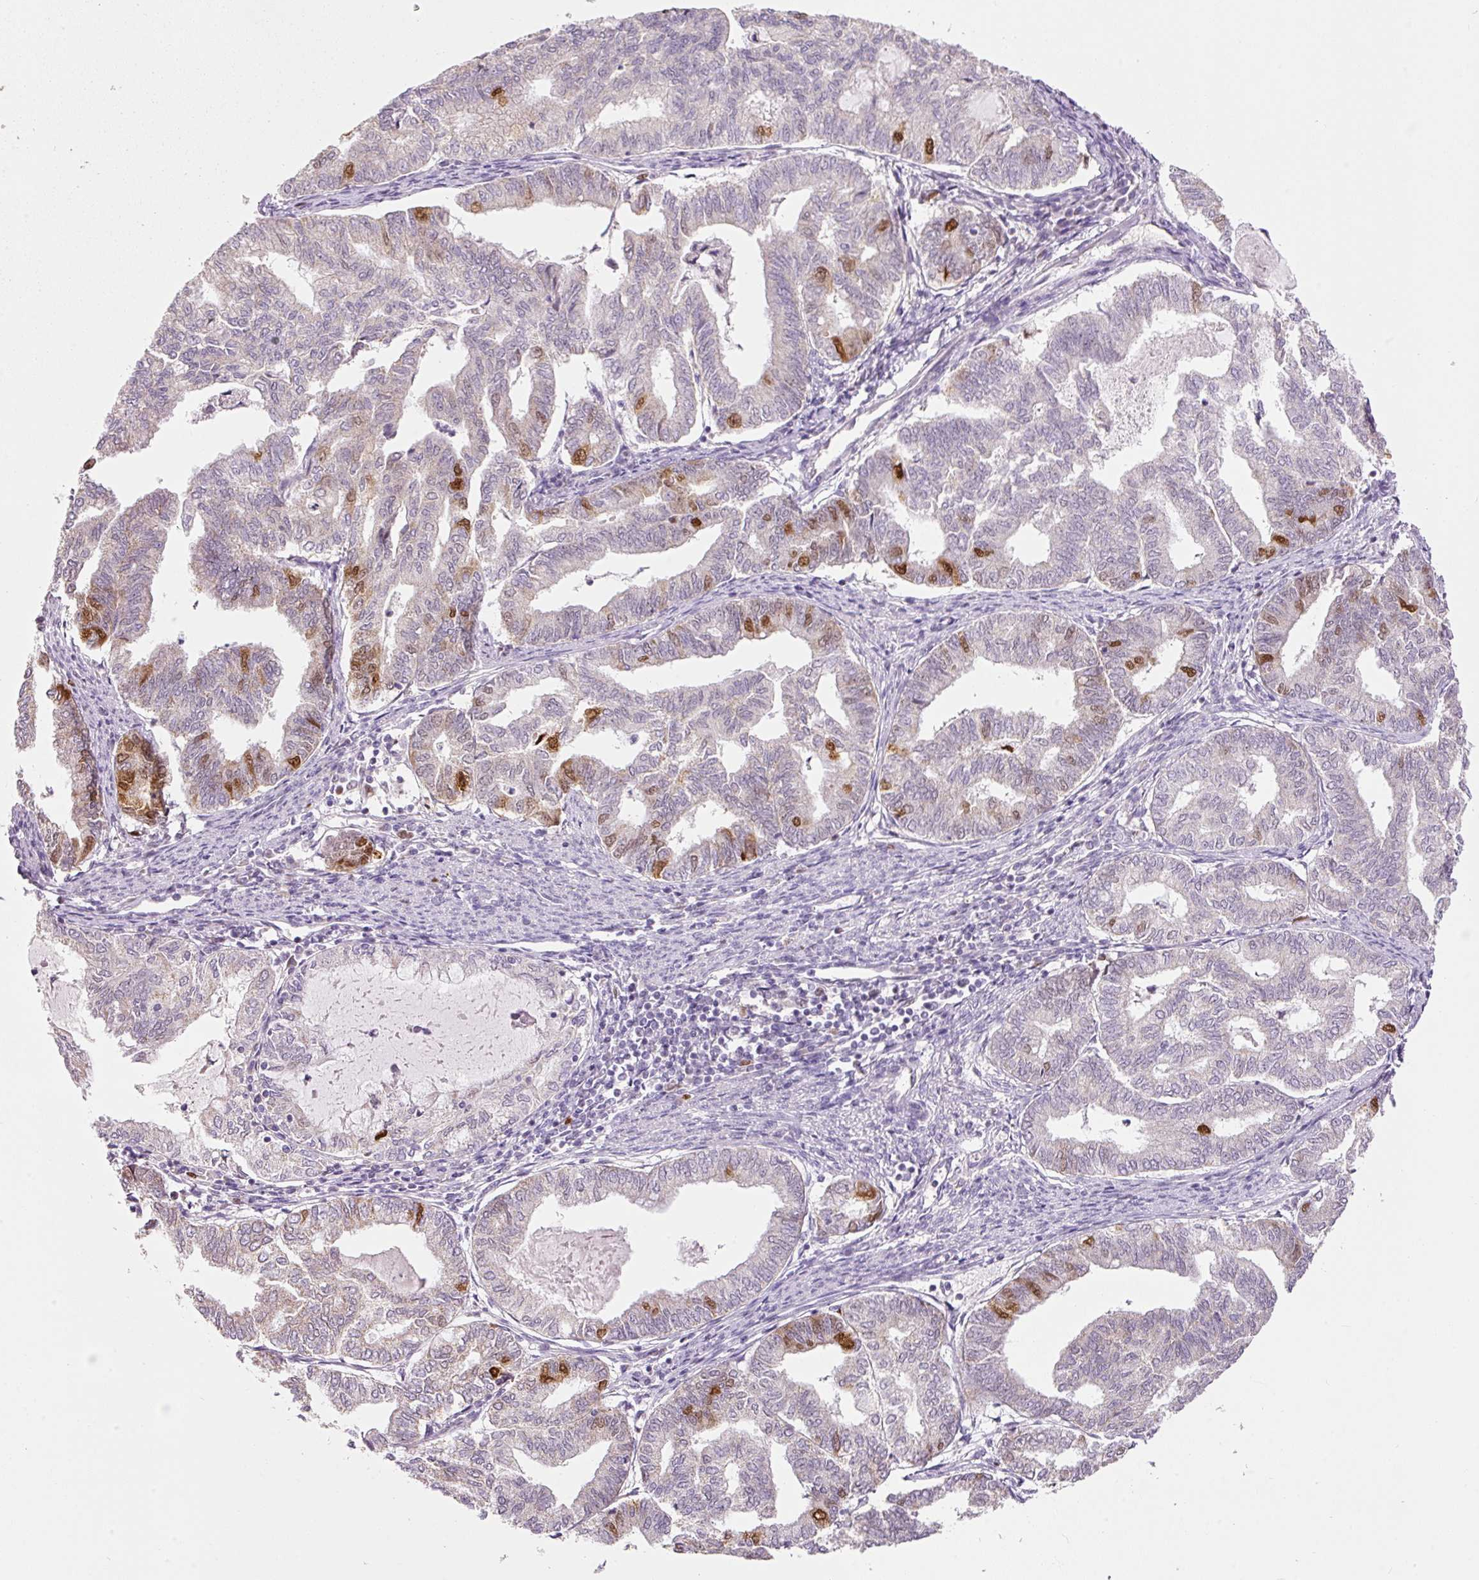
{"staining": {"intensity": "moderate", "quantity": "<25%", "location": "nuclear"}, "tissue": "endometrial cancer", "cell_type": "Tumor cells", "image_type": "cancer", "snomed": [{"axis": "morphology", "description": "Adenocarcinoma, NOS"}, {"axis": "topography", "description": "Endometrium"}], "caption": "Protein staining shows moderate nuclear expression in approximately <25% of tumor cells in adenocarcinoma (endometrial). (DAB = brown stain, brightfield microscopy at high magnification).", "gene": "KPNA2", "patient": {"sex": "female", "age": 79}}